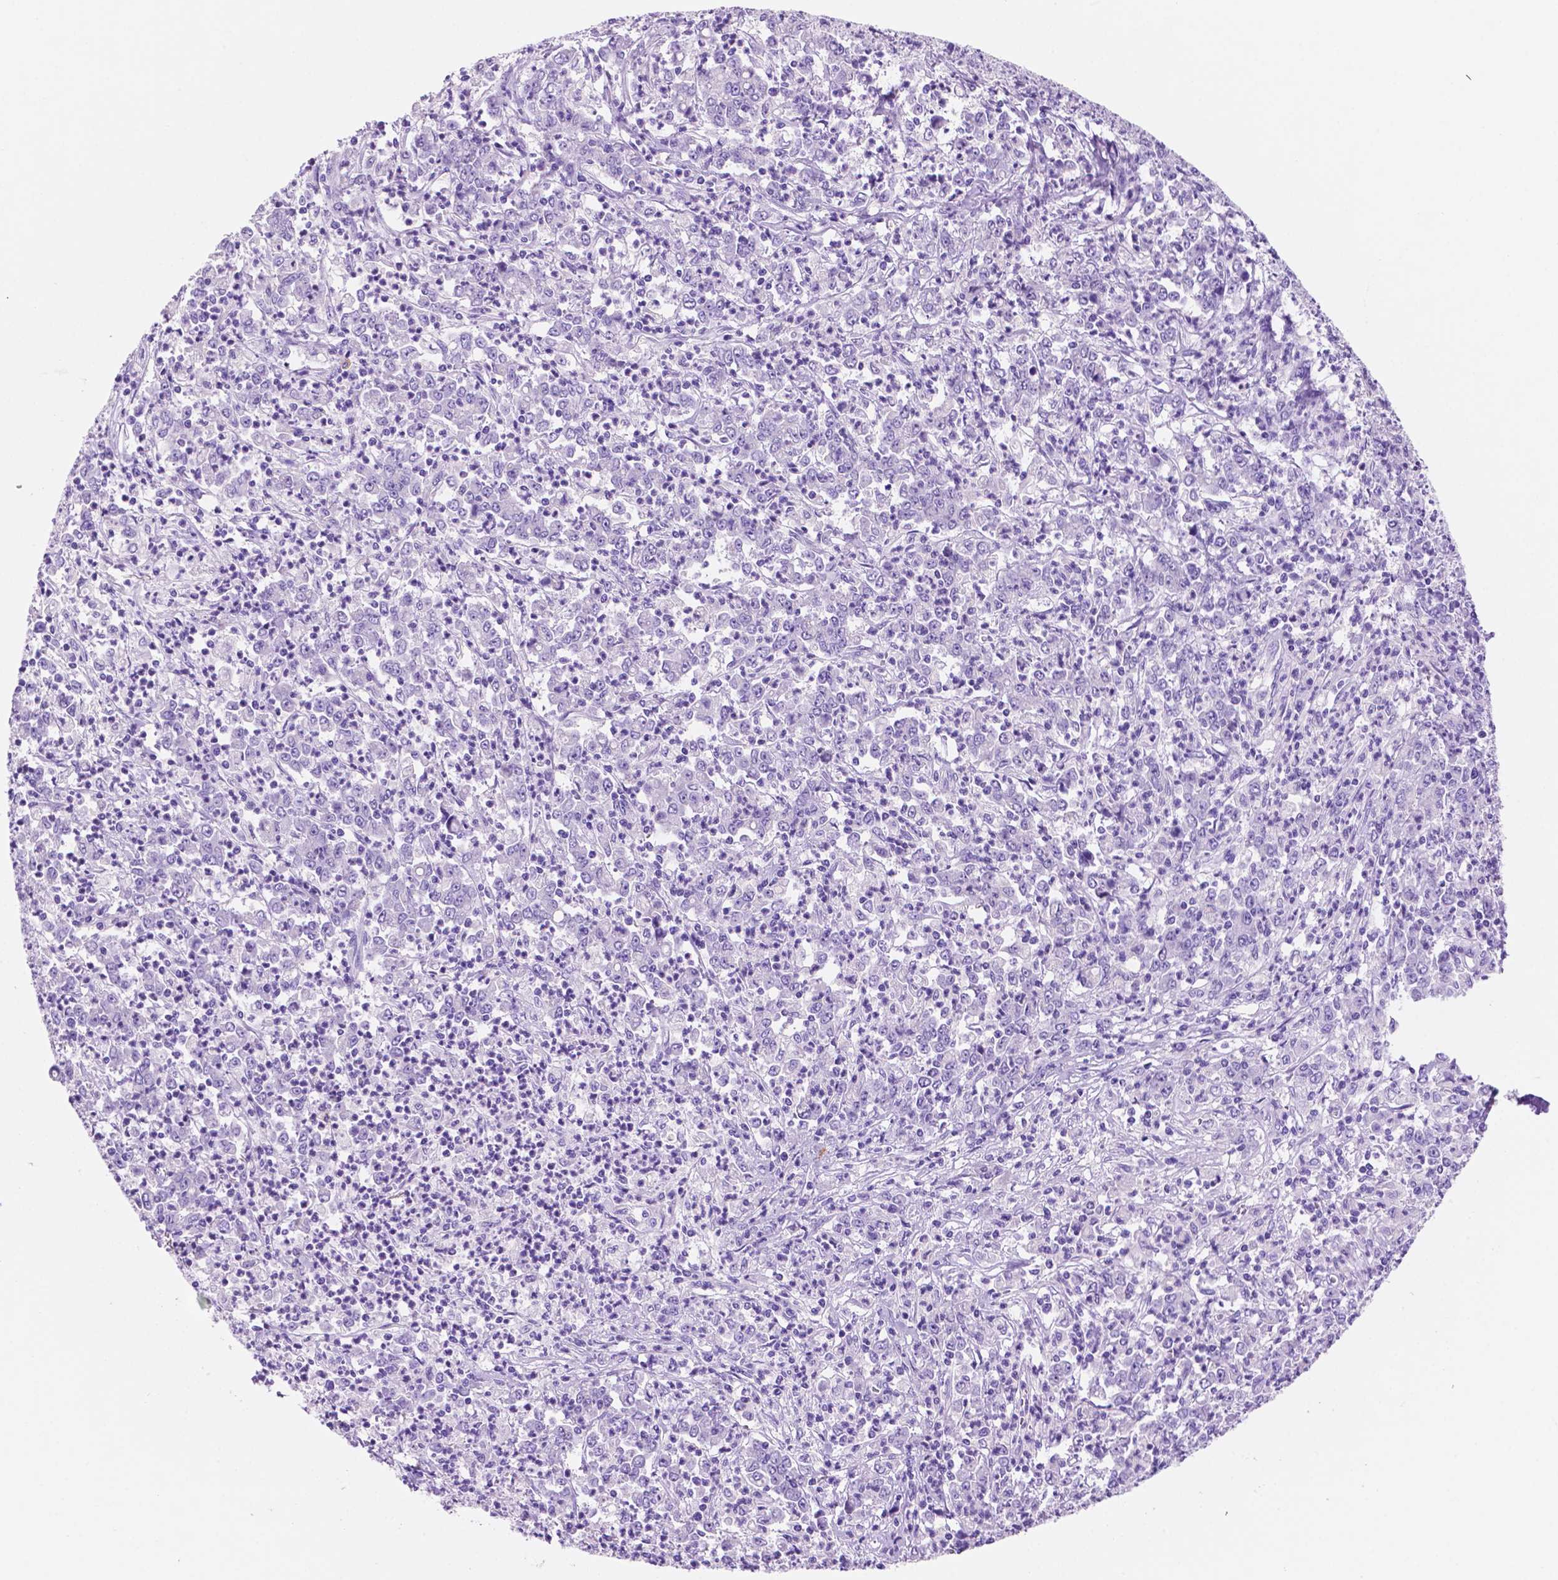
{"staining": {"intensity": "negative", "quantity": "none", "location": "none"}, "tissue": "stomach cancer", "cell_type": "Tumor cells", "image_type": "cancer", "snomed": [{"axis": "morphology", "description": "Adenocarcinoma, NOS"}, {"axis": "topography", "description": "Stomach, lower"}], "caption": "The photomicrograph displays no significant expression in tumor cells of stomach cancer (adenocarcinoma).", "gene": "FOXB2", "patient": {"sex": "female", "age": 71}}